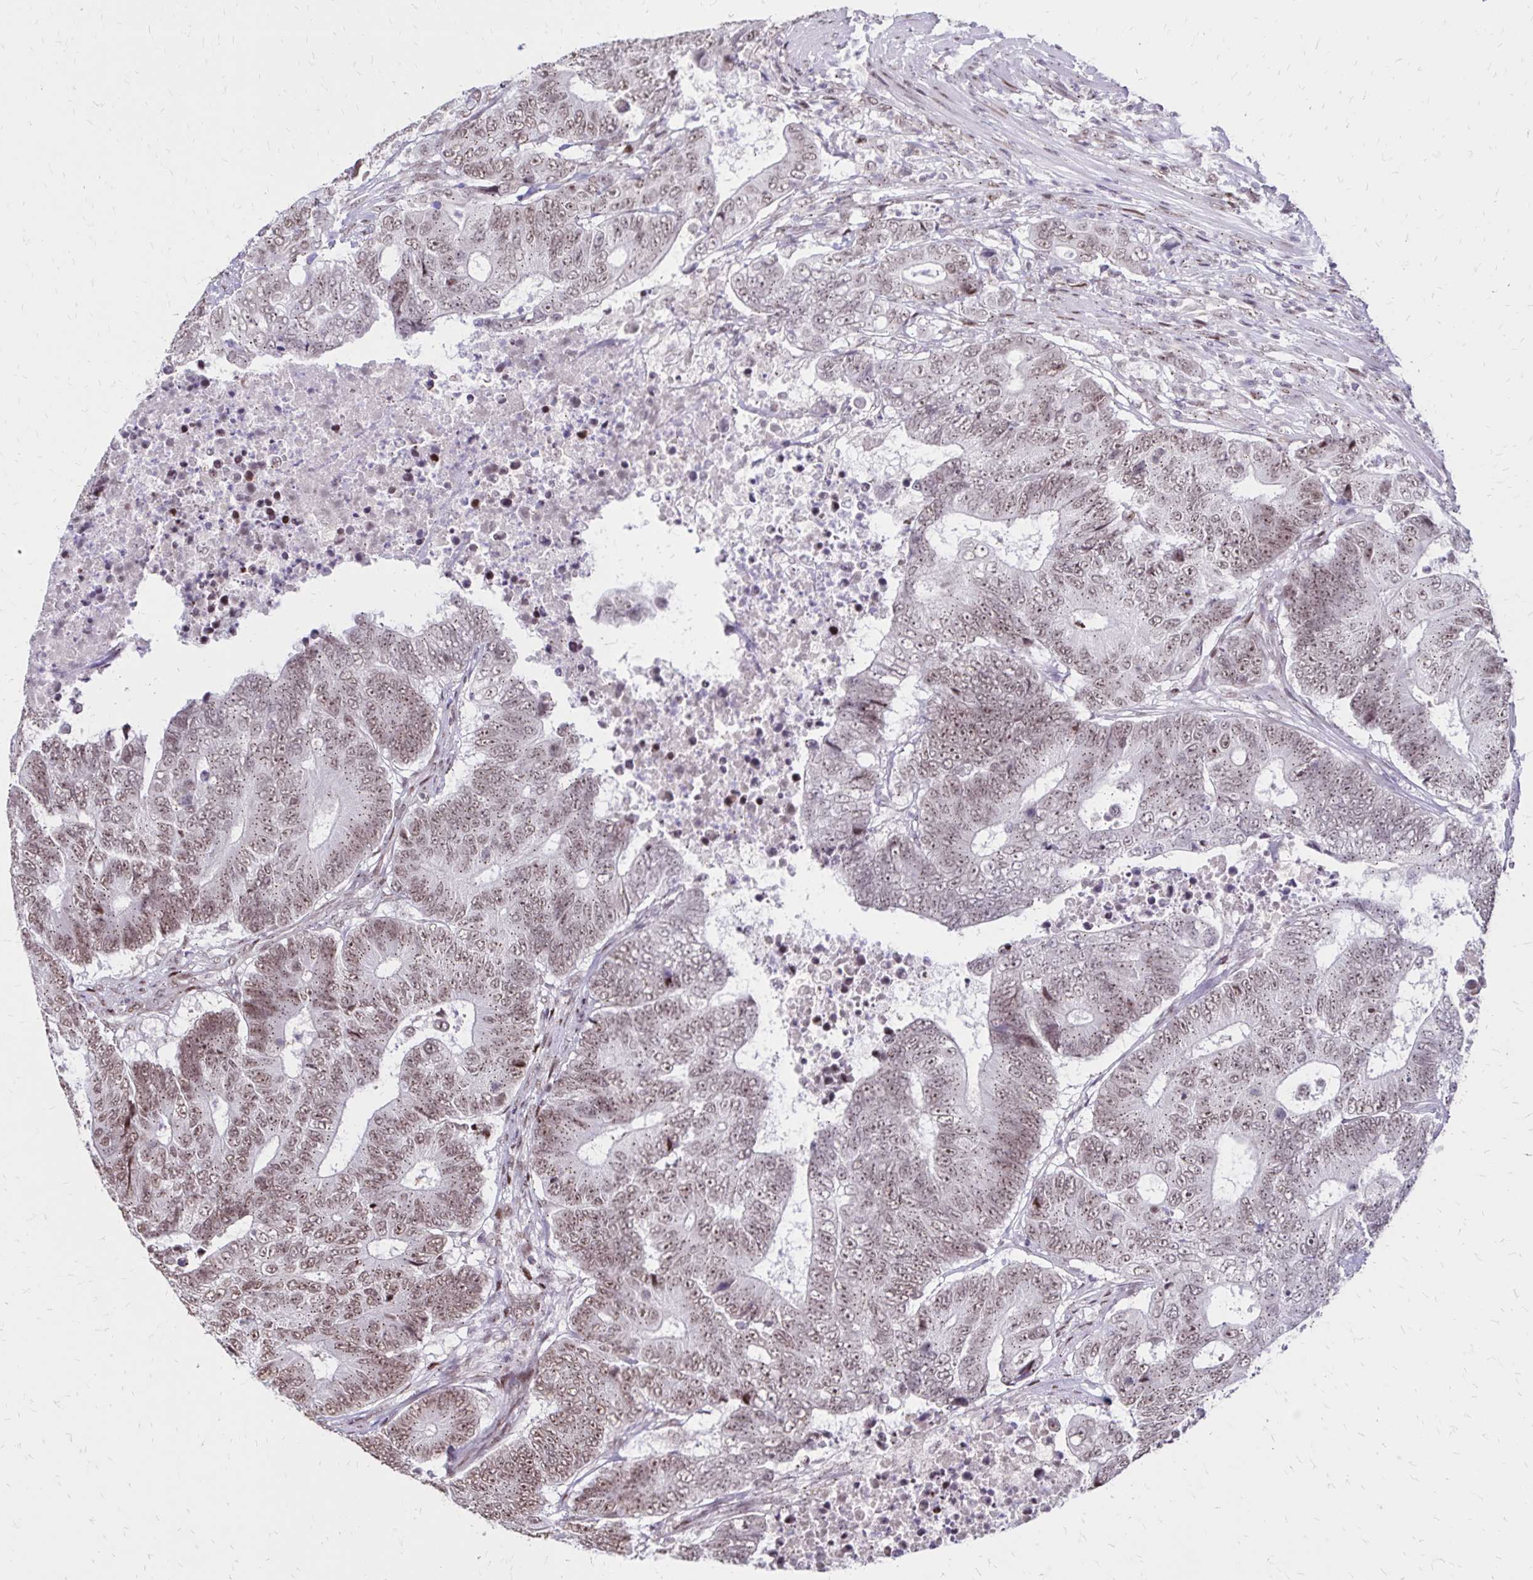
{"staining": {"intensity": "moderate", "quantity": ">75%", "location": "nuclear"}, "tissue": "colorectal cancer", "cell_type": "Tumor cells", "image_type": "cancer", "snomed": [{"axis": "morphology", "description": "Adenocarcinoma, NOS"}, {"axis": "topography", "description": "Colon"}], "caption": "High-magnification brightfield microscopy of colorectal cancer (adenocarcinoma) stained with DAB (brown) and counterstained with hematoxylin (blue). tumor cells exhibit moderate nuclear positivity is seen in about>75% of cells.", "gene": "TOB1", "patient": {"sex": "female", "age": 48}}